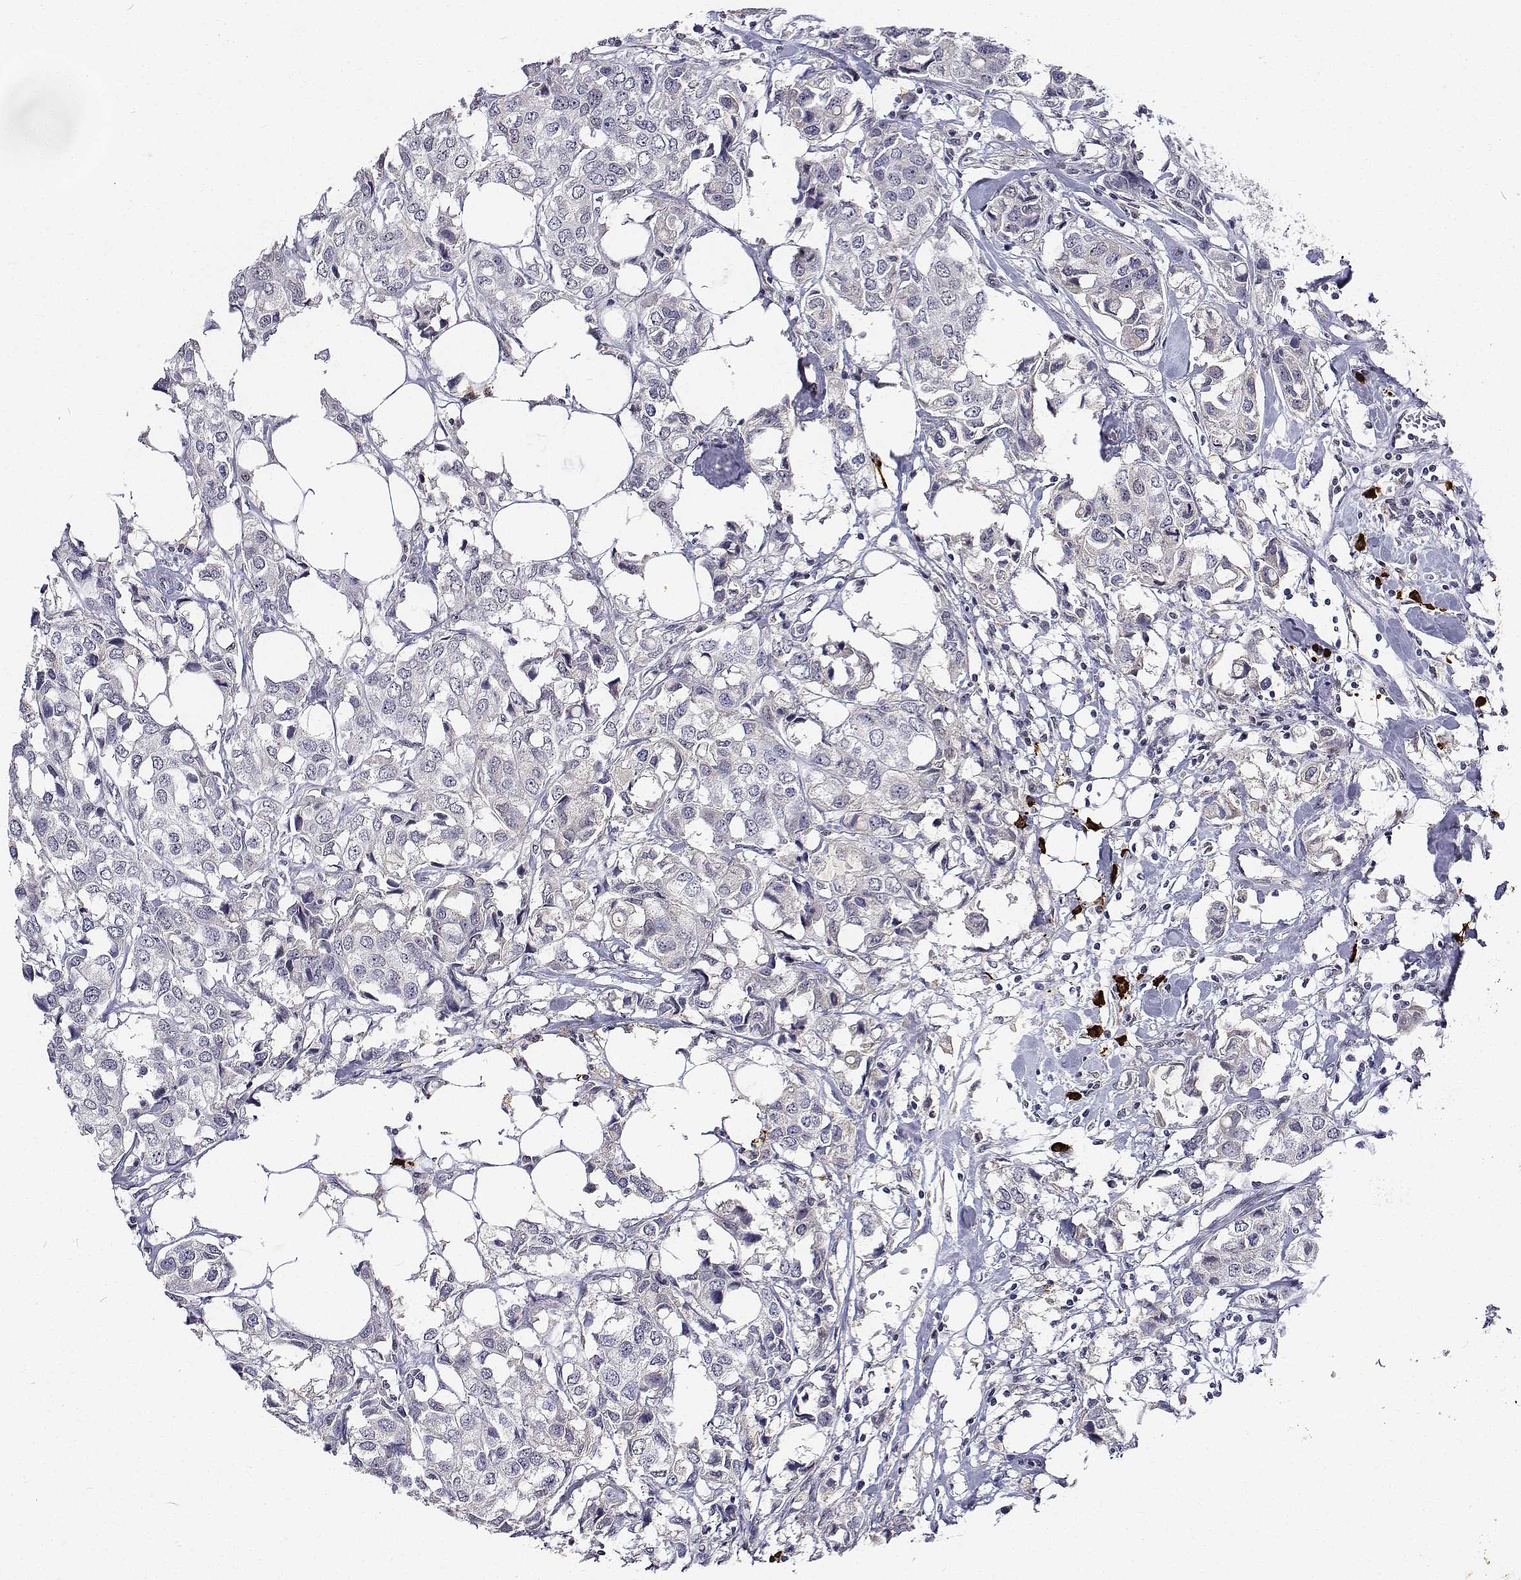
{"staining": {"intensity": "negative", "quantity": "none", "location": "none"}, "tissue": "breast cancer", "cell_type": "Tumor cells", "image_type": "cancer", "snomed": [{"axis": "morphology", "description": "Duct carcinoma"}, {"axis": "topography", "description": "Breast"}], "caption": "Breast cancer stained for a protein using immunohistochemistry (IHC) shows no staining tumor cells.", "gene": "ATRX", "patient": {"sex": "female", "age": 80}}